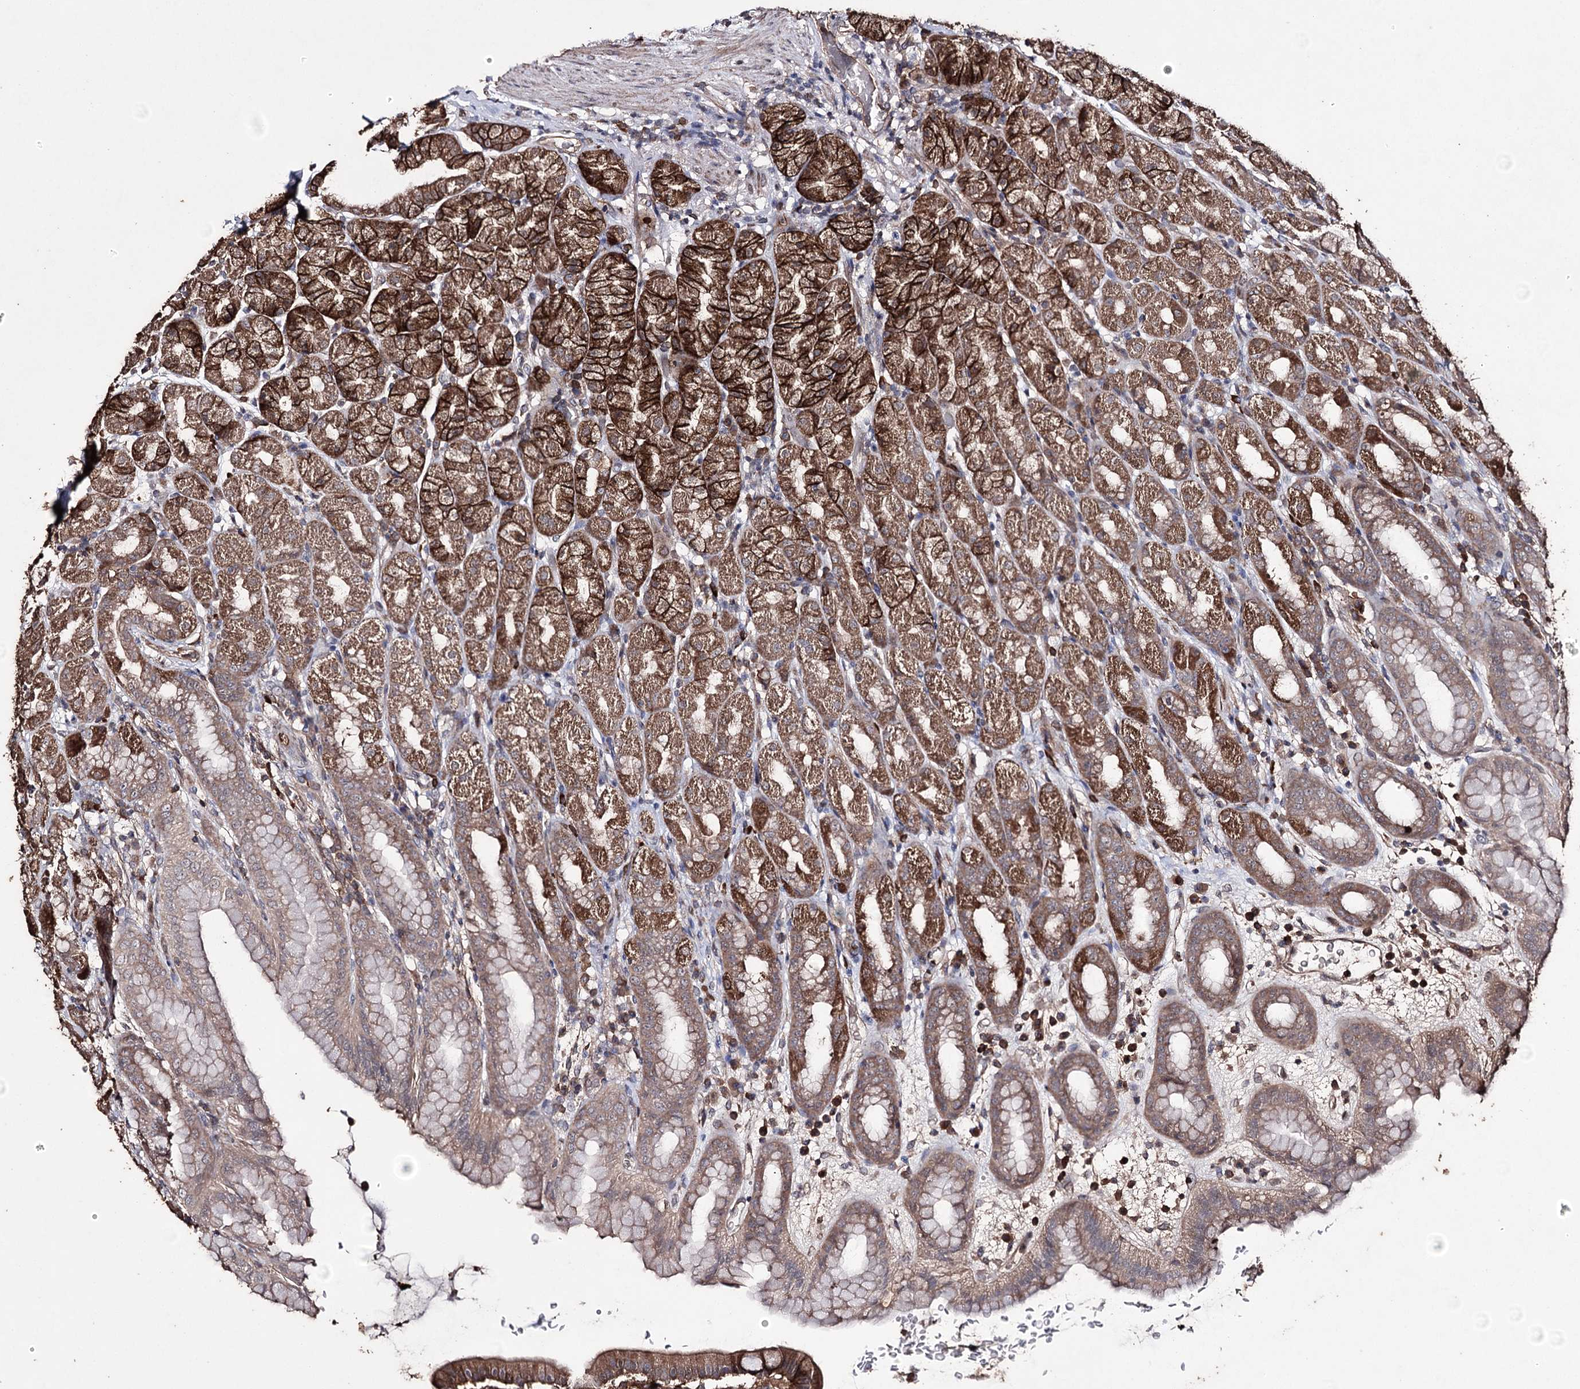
{"staining": {"intensity": "strong", "quantity": ">75%", "location": "cytoplasmic/membranous"}, "tissue": "stomach", "cell_type": "Glandular cells", "image_type": "normal", "snomed": [{"axis": "morphology", "description": "Normal tissue, NOS"}, {"axis": "topography", "description": "Stomach, upper"}], "caption": "Glandular cells reveal strong cytoplasmic/membranous staining in approximately >75% of cells in normal stomach. Nuclei are stained in blue.", "gene": "ZNF662", "patient": {"sex": "male", "age": 68}}